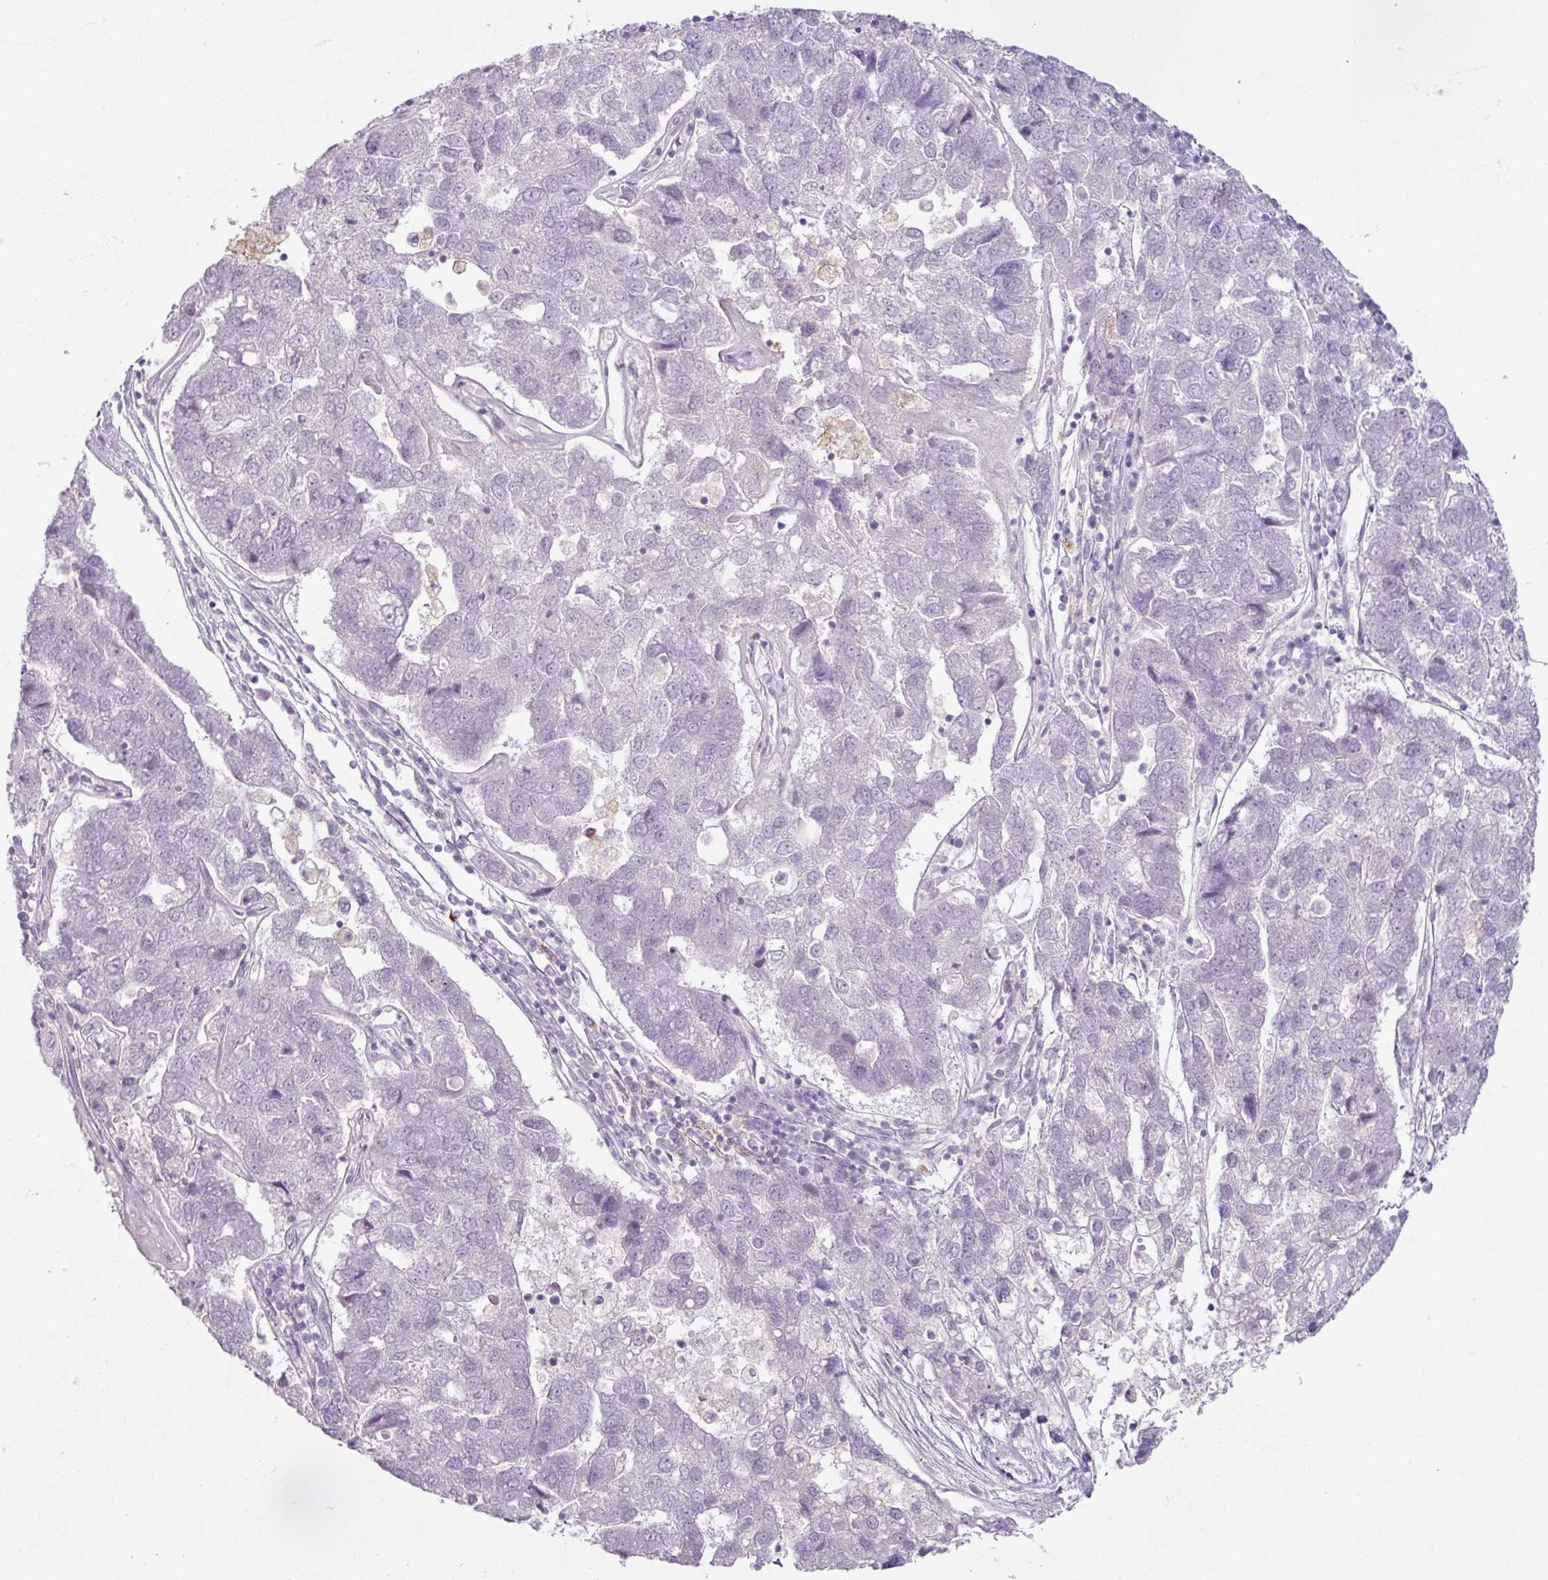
{"staining": {"intensity": "negative", "quantity": "none", "location": "none"}, "tissue": "pancreatic cancer", "cell_type": "Tumor cells", "image_type": "cancer", "snomed": [{"axis": "morphology", "description": "Adenocarcinoma, NOS"}, {"axis": "topography", "description": "Pancreas"}], "caption": "Immunohistochemical staining of adenocarcinoma (pancreatic) reveals no significant positivity in tumor cells. Nuclei are stained in blue.", "gene": "SLC27A5", "patient": {"sex": "female", "age": 61}}